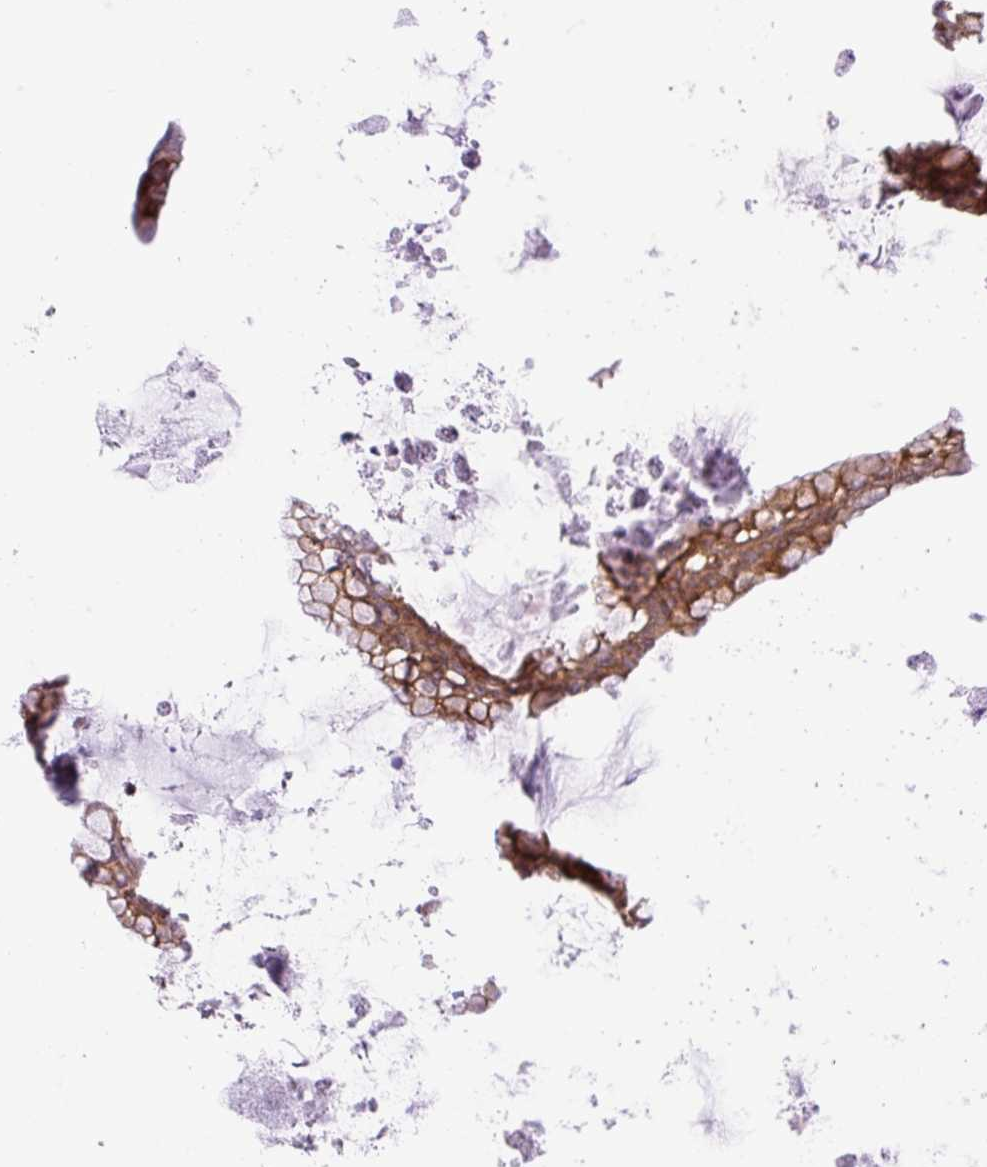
{"staining": {"intensity": "moderate", "quantity": ">75%", "location": "cytoplasmic/membranous"}, "tissue": "ovarian cancer", "cell_type": "Tumor cells", "image_type": "cancer", "snomed": [{"axis": "morphology", "description": "Cystadenocarcinoma, mucinous, NOS"}, {"axis": "topography", "description": "Ovary"}], "caption": "DAB (3,3'-diaminobenzidine) immunohistochemical staining of ovarian cancer (mucinous cystadenocarcinoma) shows moderate cytoplasmic/membranous protein expression in approximately >75% of tumor cells.", "gene": "RAB30", "patient": {"sex": "female", "age": 35}}